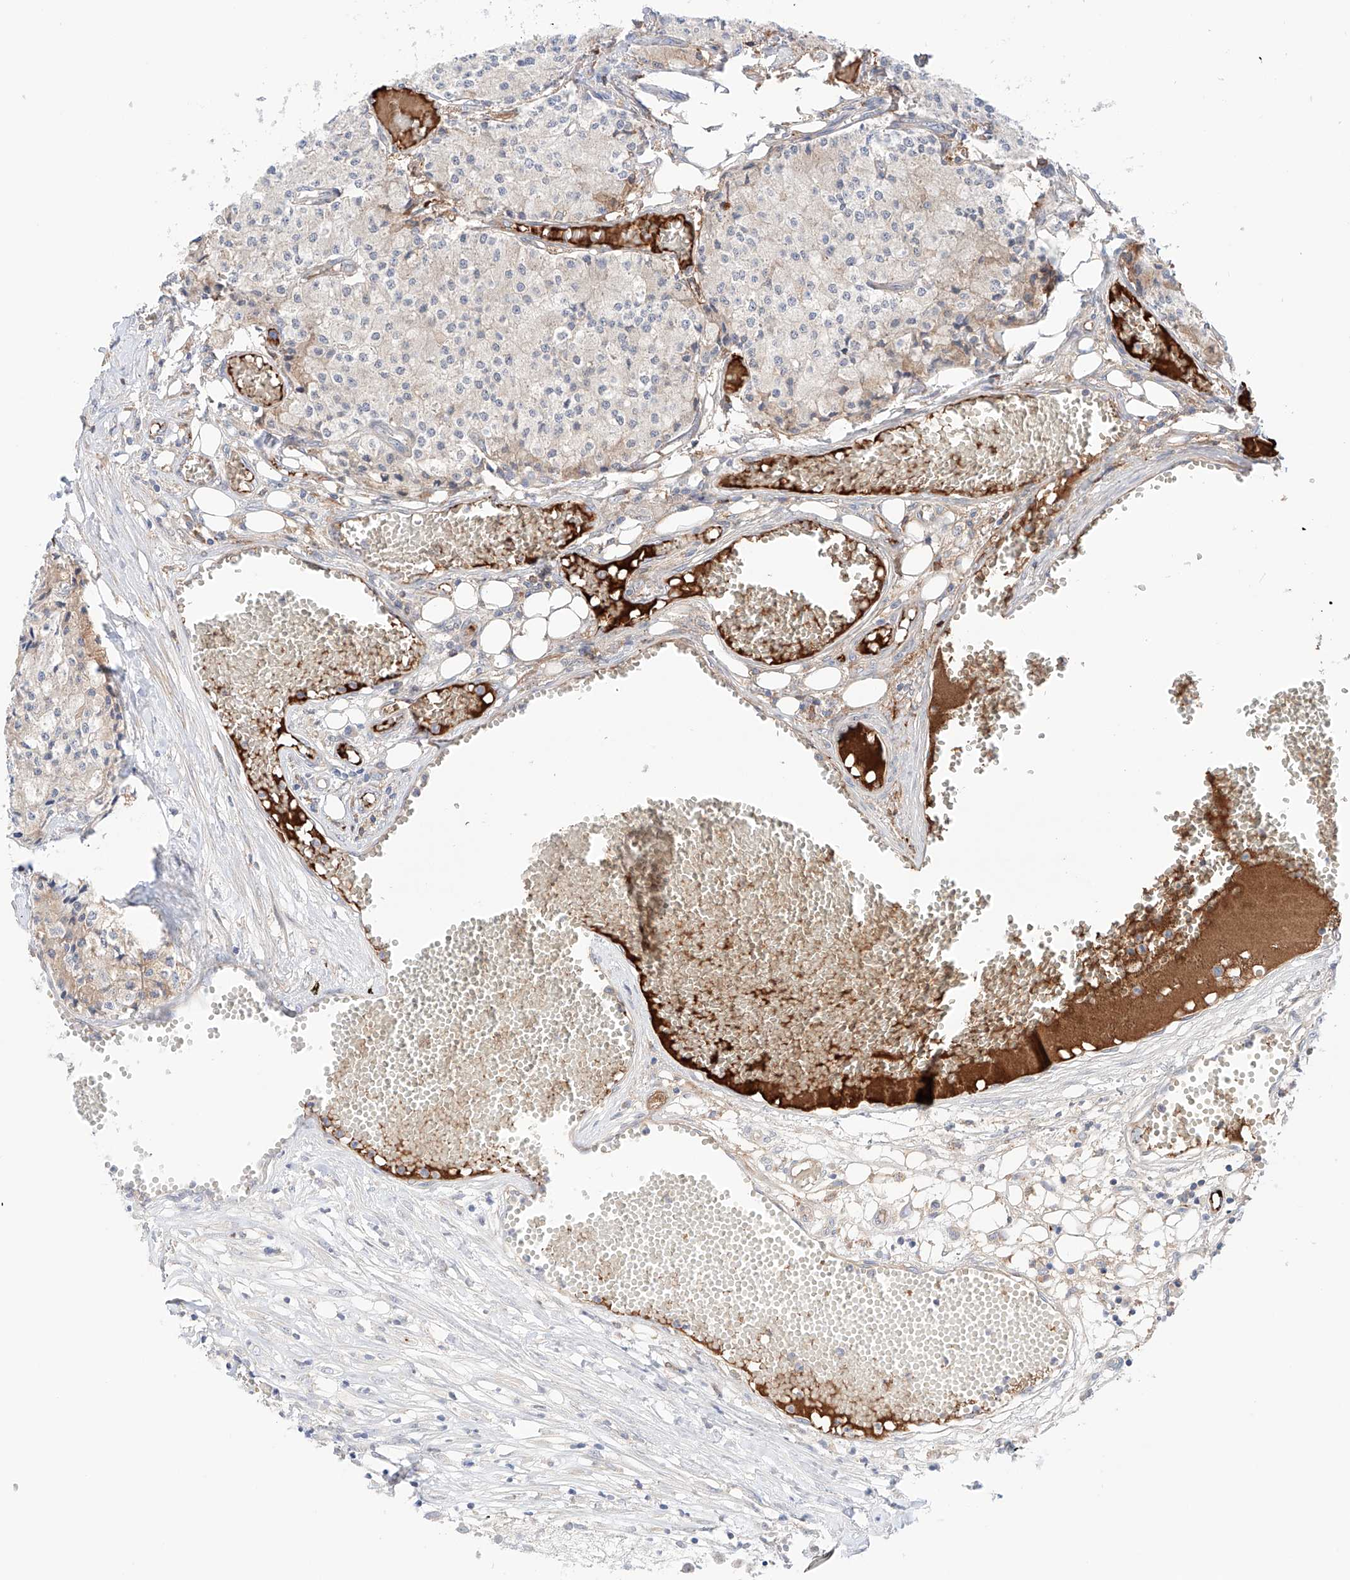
{"staining": {"intensity": "negative", "quantity": "none", "location": "none"}, "tissue": "carcinoid", "cell_type": "Tumor cells", "image_type": "cancer", "snomed": [{"axis": "morphology", "description": "Carcinoid, malignant, NOS"}, {"axis": "topography", "description": "Colon"}], "caption": "Tumor cells show no significant positivity in malignant carcinoid.", "gene": "PGGT1B", "patient": {"sex": "female", "age": 52}}